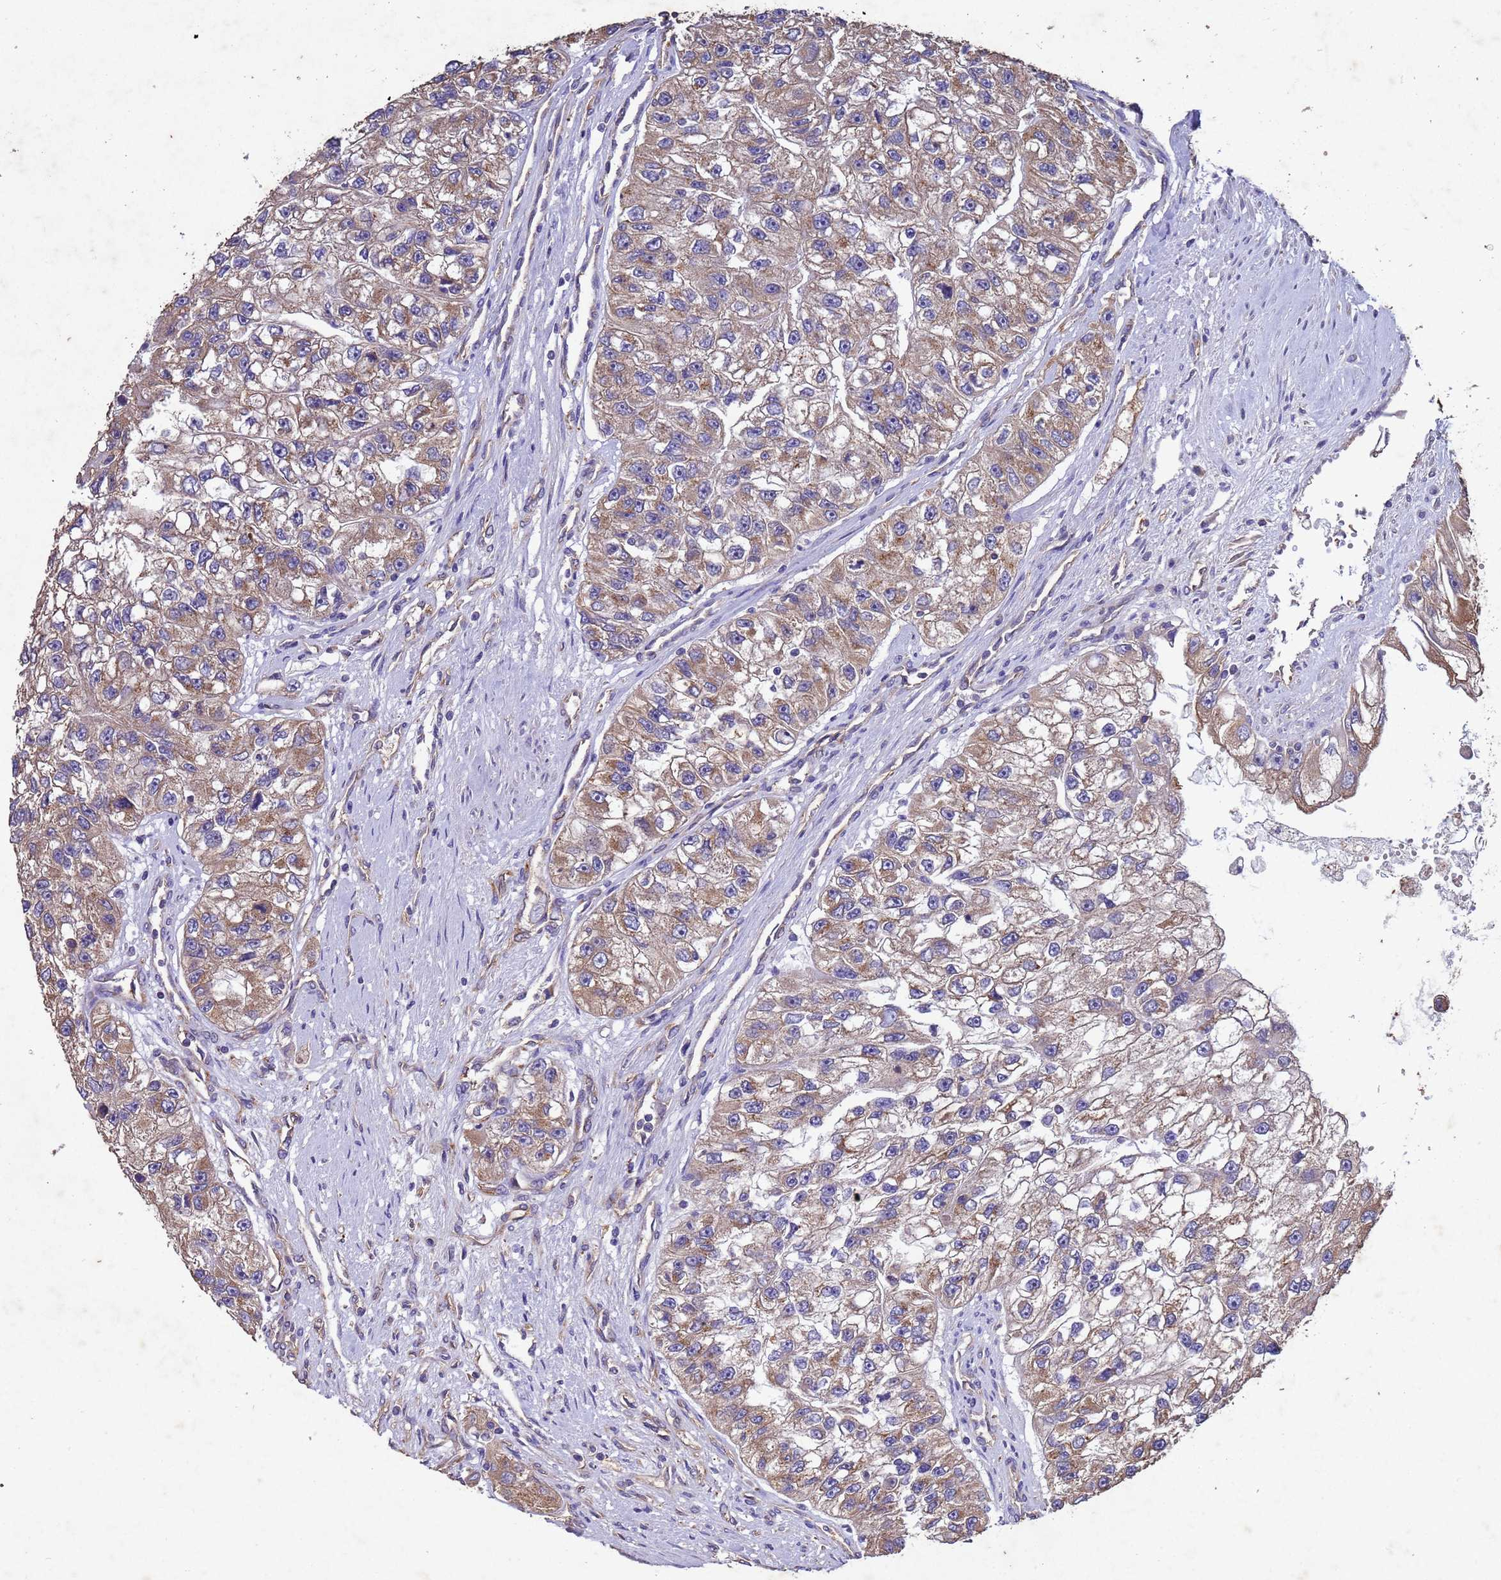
{"staining": {"intensity": "moderate", "quantity": ">75%", "location": "cytoplasmic/membranous"}, "tissue": "renal cancer", "cell_type": "Tumor cells", "image_type": "cancer", "snomed": [{"axis": "morphology", "description": "Adenocarcinoma, NOS"}, {"axis": "topography", "description": "Kidney"}], "caption": "Immunohistochemistry micrograph of neoplastic tissue: human renal adenocarcinoma stained using IHC exhibits medium levels of moderate protein expression localized specifically in the cytoplasmic/membranous of tumor cells, appearing as a cytoplasmic/membranous brown color.", "gene": "MTX3", "patient": {"sex": "male", "age": 63}}